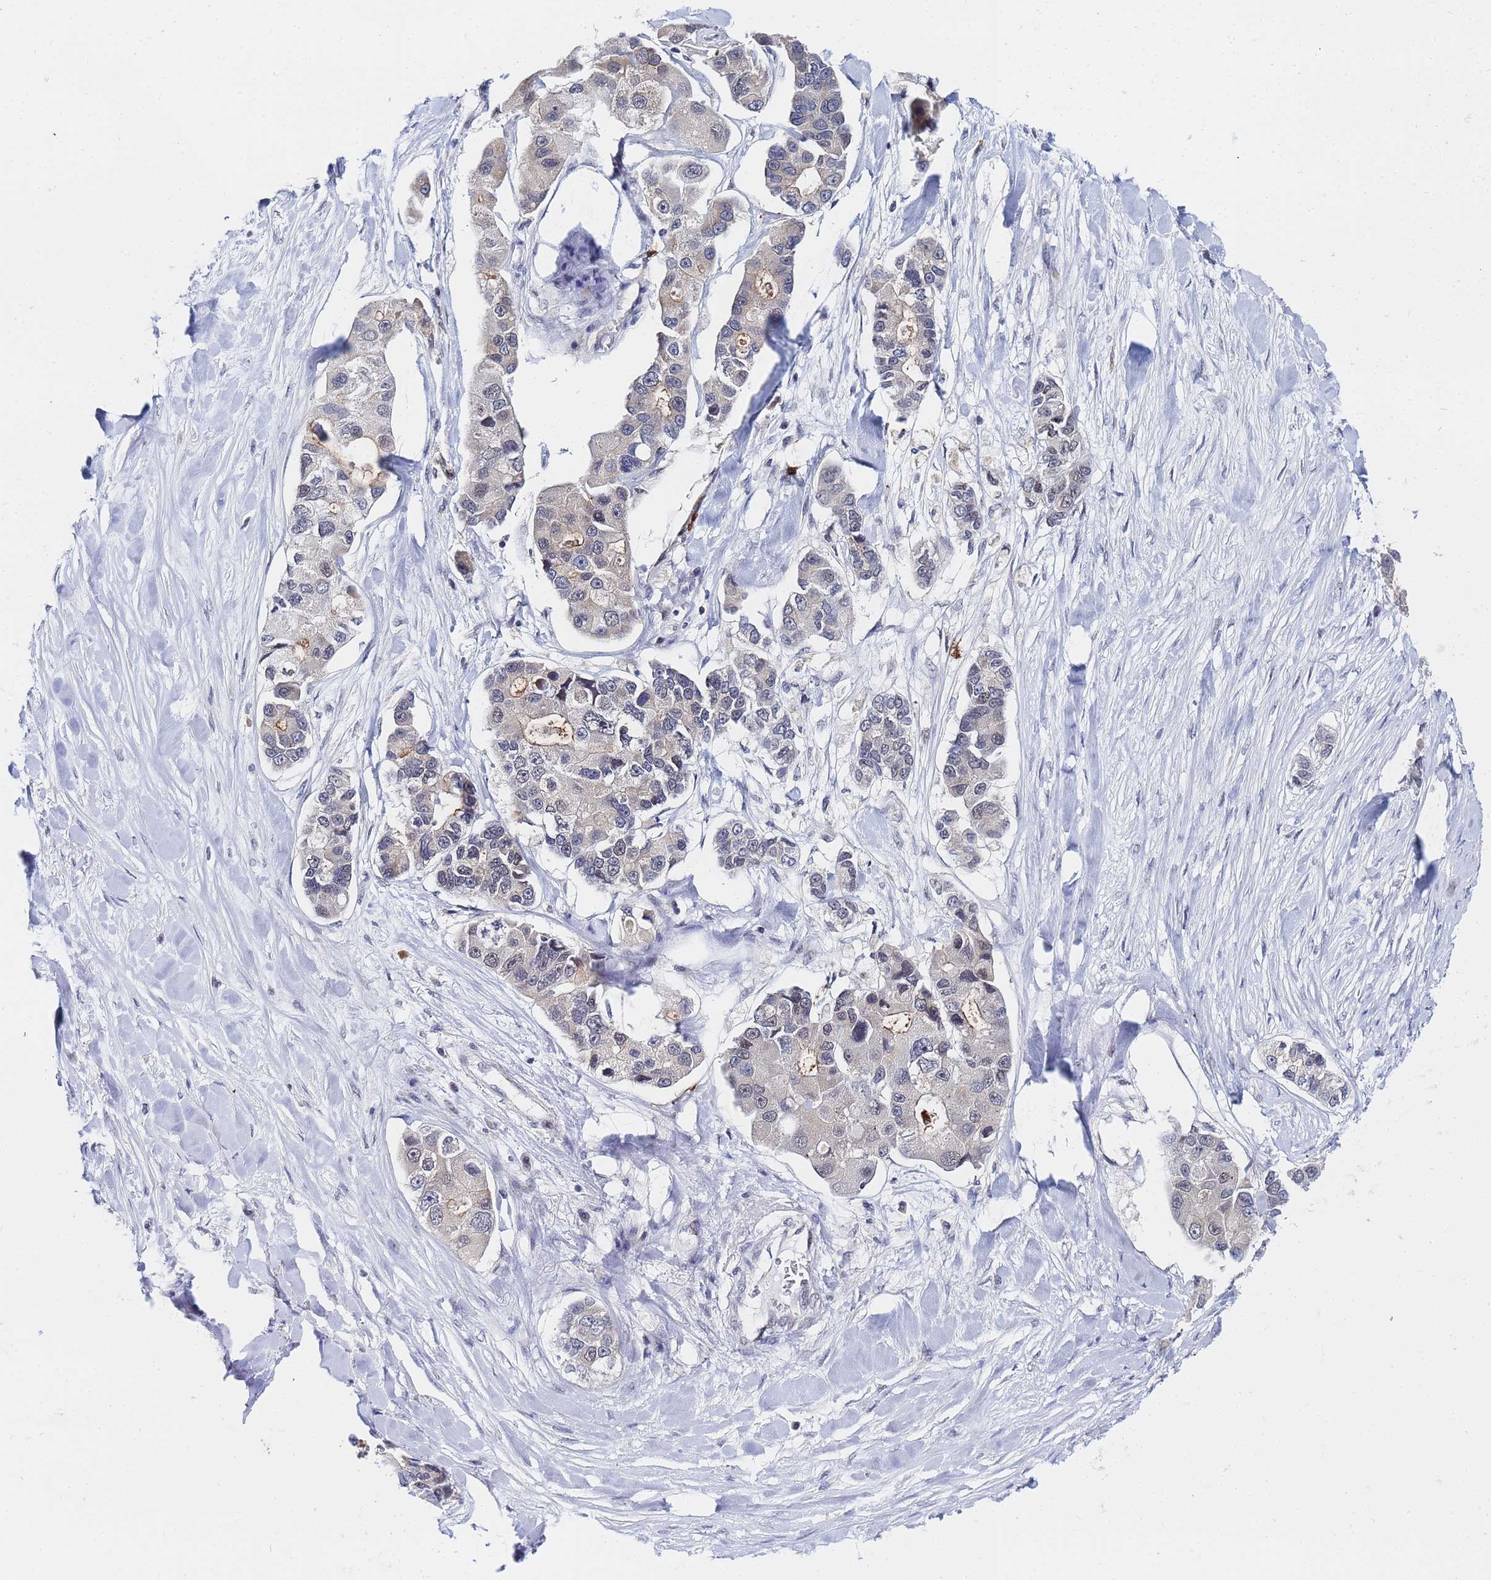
{"staining": {"intensity": "moderate", "quantity": "<25%", "location": "cytoplasmic/membranous"}, "tissue": "lung cancer", "cell_type": "Tumor cells", "image_type": "cancer", "snomed": [{"axis": "morphology", "description": "Adenocarcinoma, NOS"}, {"axis": "topography", "description": "Lung"}], "caption": "Protein staining of adenocarcinoma (lung) tissue exhibits moderate cytoplasmic/membranous expression in approximately <25% of tumor cells. The staining was performed using DAB to visualize the protein expression in brown, while the nuclei were stained in blue with hematoxylin (Magnification: 20x).", "gene": "MTCL1", "patient": {"sex": "female", "age": 54}}